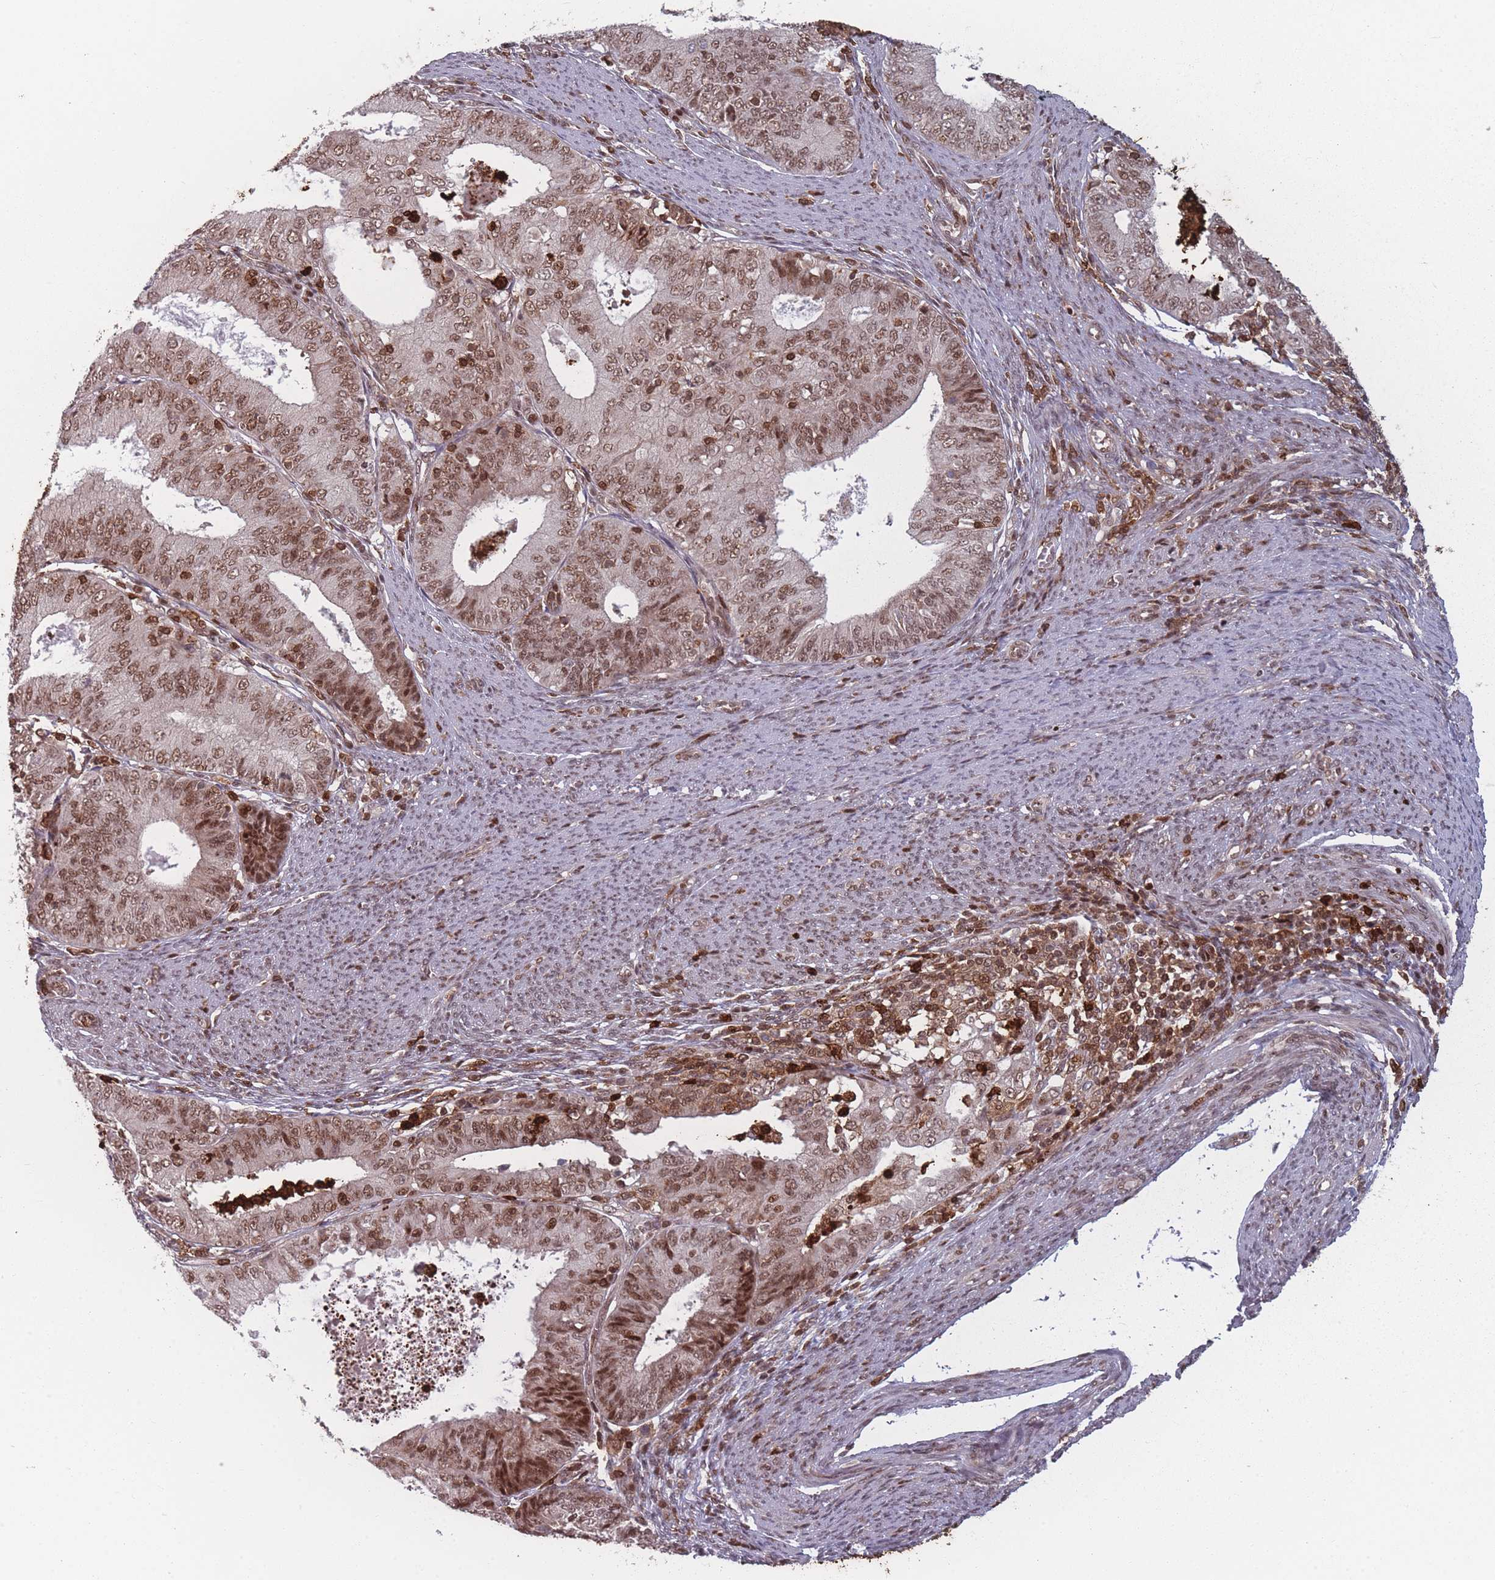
{"staining": {"intensity": "moderate", "quantity": ">75%", "location": "nuclear"}, "tissue": "endometrial cancer", "cell_type": "Tumor cells", "image_type": "cancer", "snomed": [{"axis": "morphology", "description": "Adenocarcinoma, NOS"}, {"axis": "topography", "description": "Endometrium"}], "caption": "IHC of human endometrial cancer reveals medium levels of moderate nuclear expression in approximately >75% of tumor cells.", "gene": "WDR55", "patient": {"sex": "female", "age": 57}}